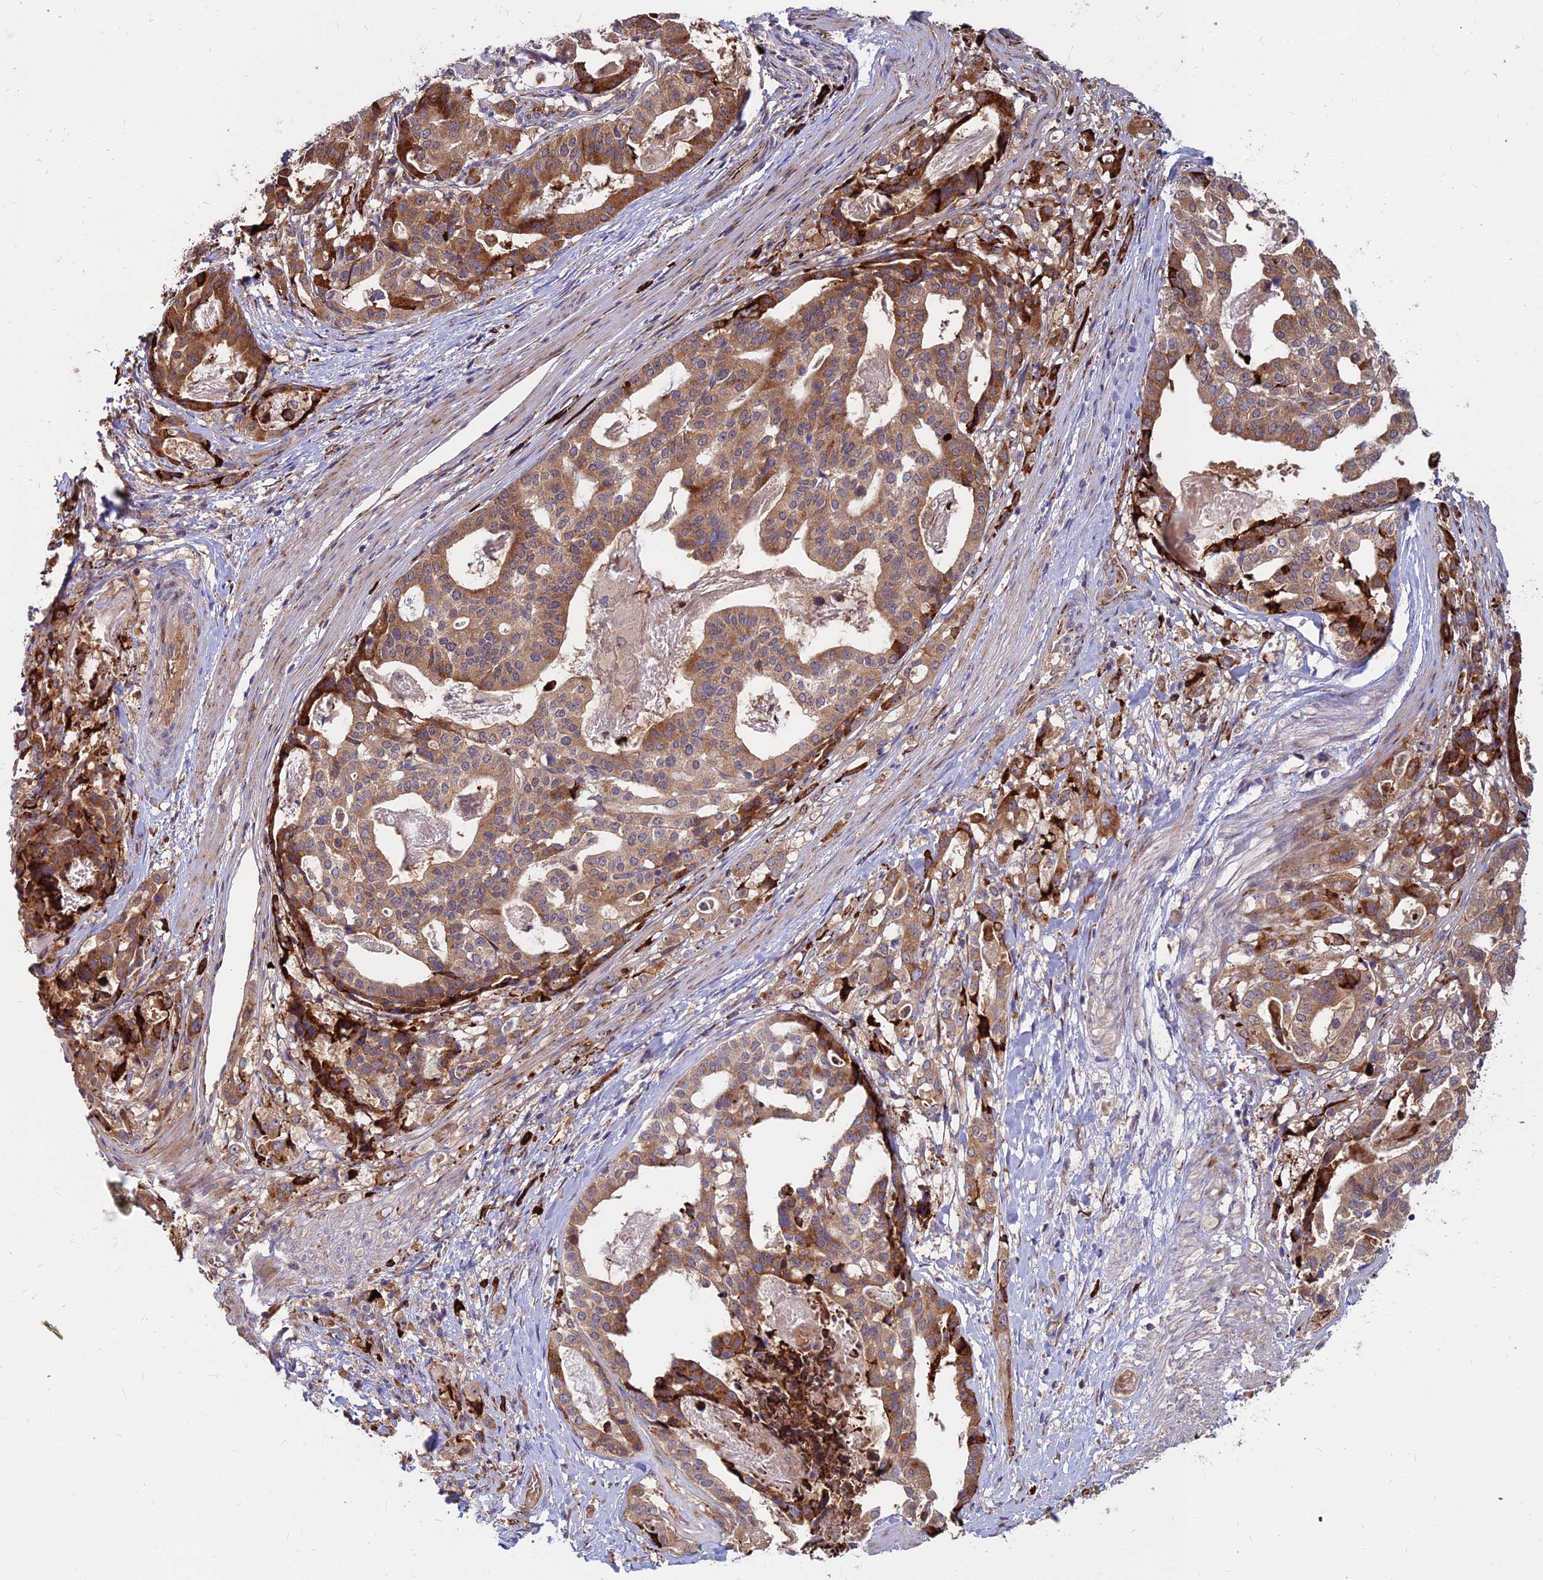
{"staining": {"intensity": "strong", "quantity": "25%-75%", "location": "cytoplasmic/membranous"}, "tissue": "stomach cancer", "cell_type": "Tumor cells", "image_type": "cancer", "snomed": [{"axis": "morphology", "description": "Adenocarcinoma, NOS"}, {"axis": "topography", "description": "Stomach"}], "caption": "Immunohistochemistry image of adenocarcinoma (stomach) stained for a protein (brown), which demonstrates high levels of strong cytoplasmic/membranous expression in about 25%-75% of tumor cells.", "gene": "CCT6B", "patient": {"sex": "male", "age": 48}}